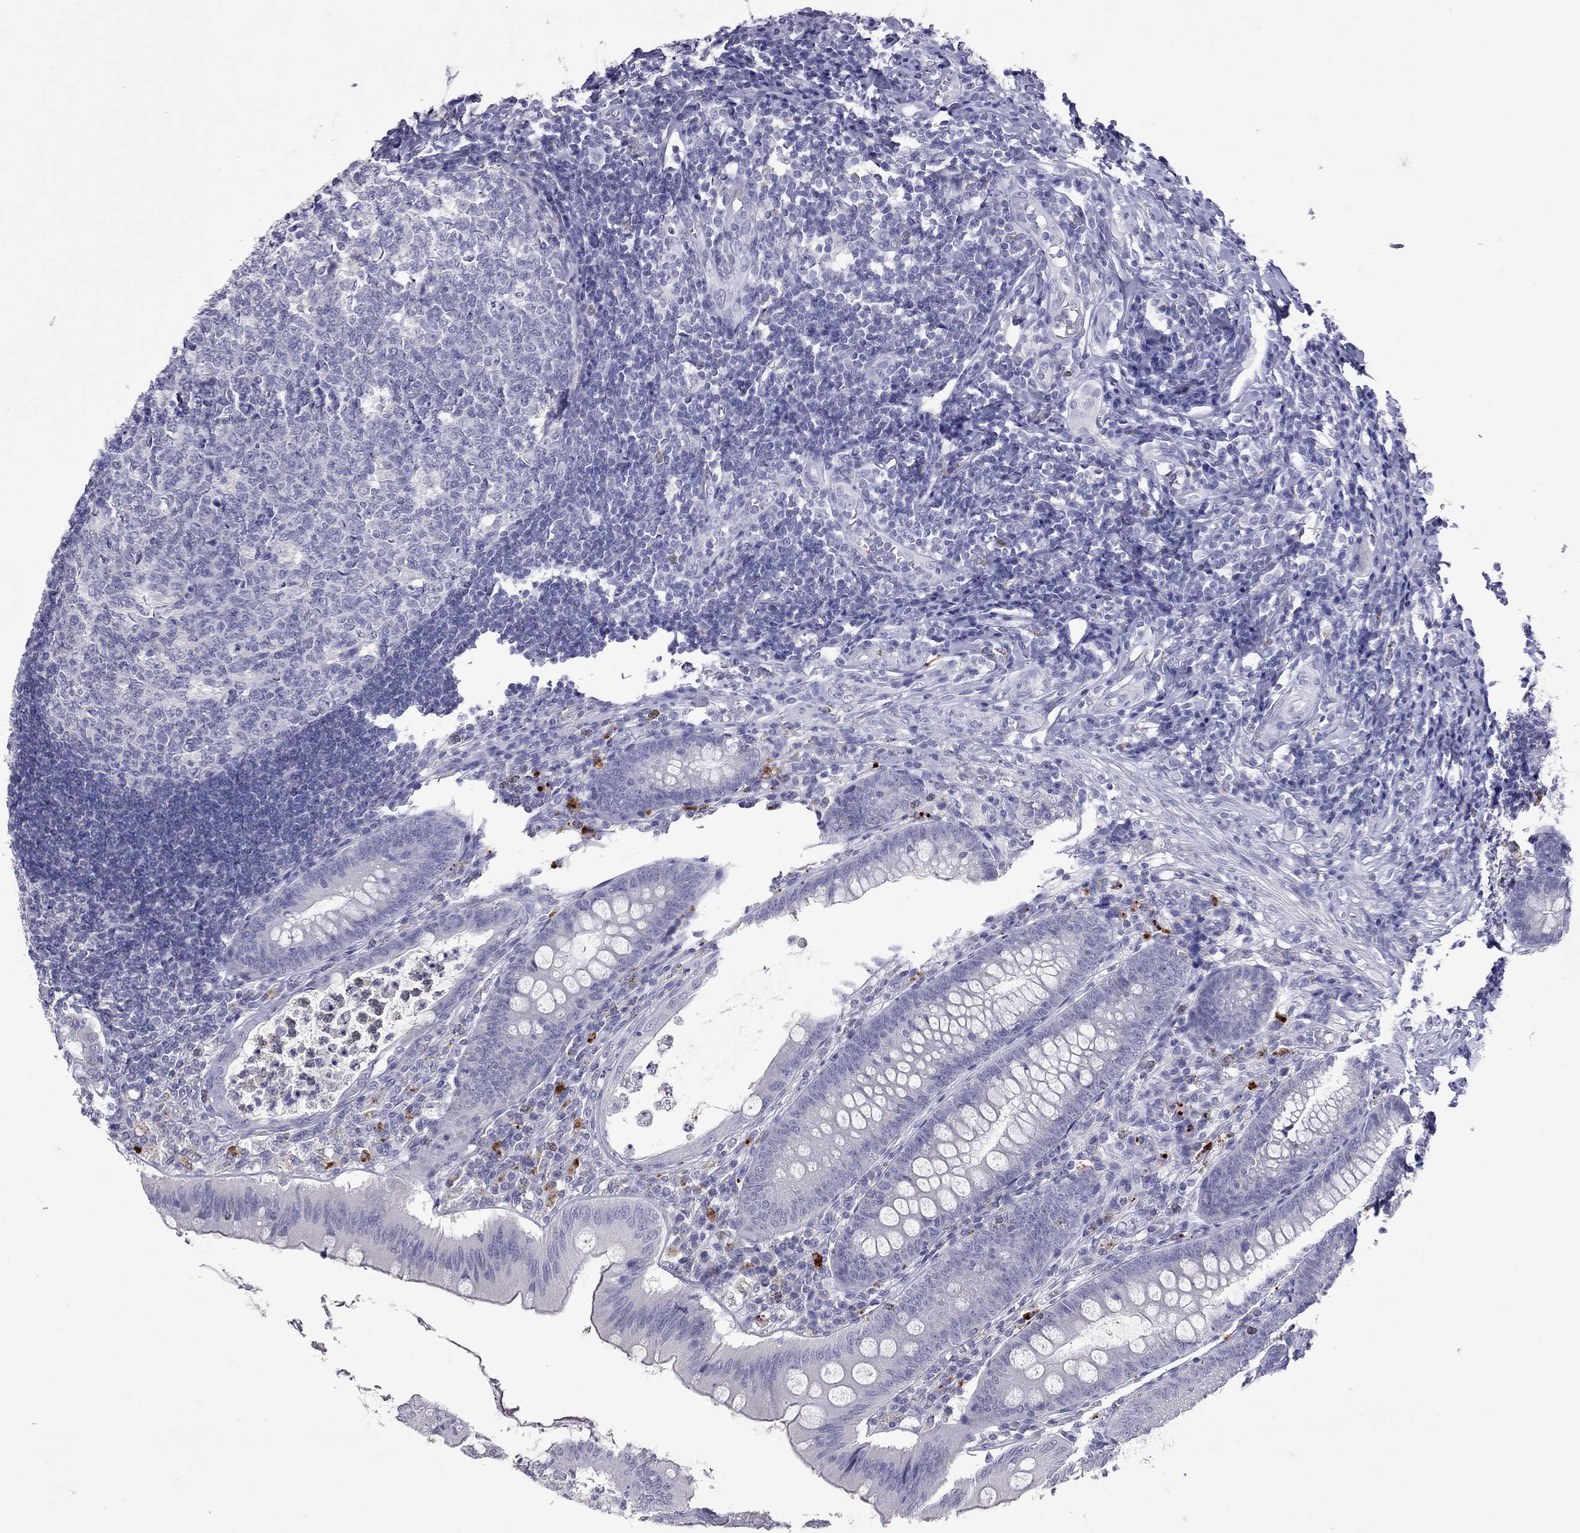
{"staining": {"intensity": "negative", "quantity": "none", "location": "none"}, "tissue": "appendix", "cell_type": "Glandular cells", "image_type": "normal", "snomed": [{"axis": "morphology", "description": "Normal tissue, NOS"}, {"axis": "morphology", "description": "Inflammation, NOS"}, {"axis": "topography", "description": "Appendix"}], "caption": "Human appendix stained for a protein using immunohistochemistry (IHC) exhibits no staining in glandular cells.", "gene": "SLAMF1", "patient": {"sex": "male", "age": 16}}